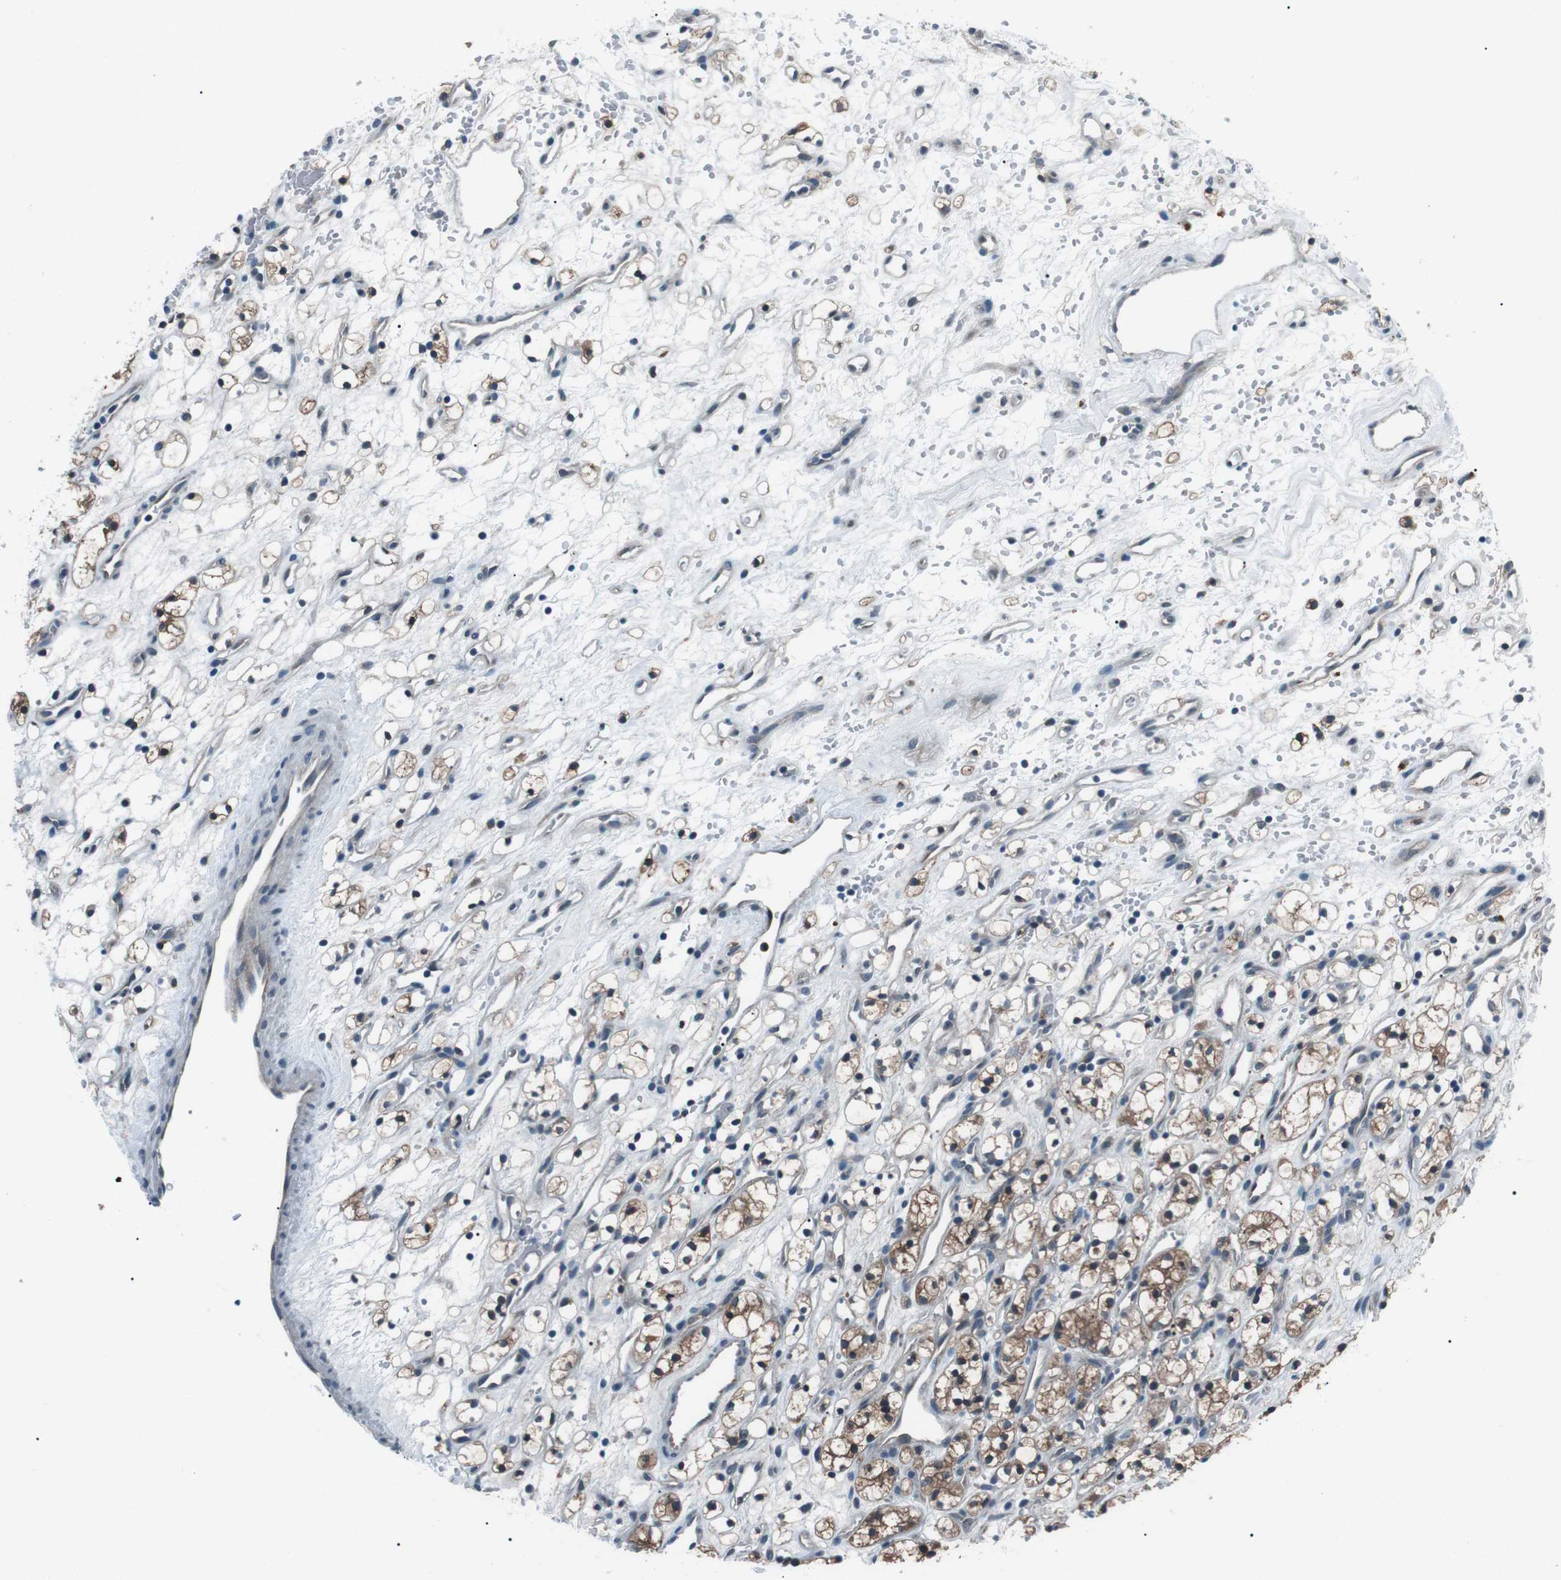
{"staining": {"intensity": "moderate", "quantity": "25%-75%", "location": "cytoplasmic/membranous"}, "tissue": "renal cancer", "cell_type": "Tumor cells", "image_type": "cancer", "snomed": [{"axis": "morphology", "description": "Adenocarcinoma, NOS"}, {"axis": "topography", "description": "Kidney"}], "caption": "High-power microscopy captured an immunohistochemistry (IHC) photomicrograph of renal cancer (adenocarcinoma), revealing moderate cytoplasmic/membranous positivity in approximately 25%-75% of tumor cells.", "gene": "LRIG2", "patient": {"sex": "female", "age": 60}}